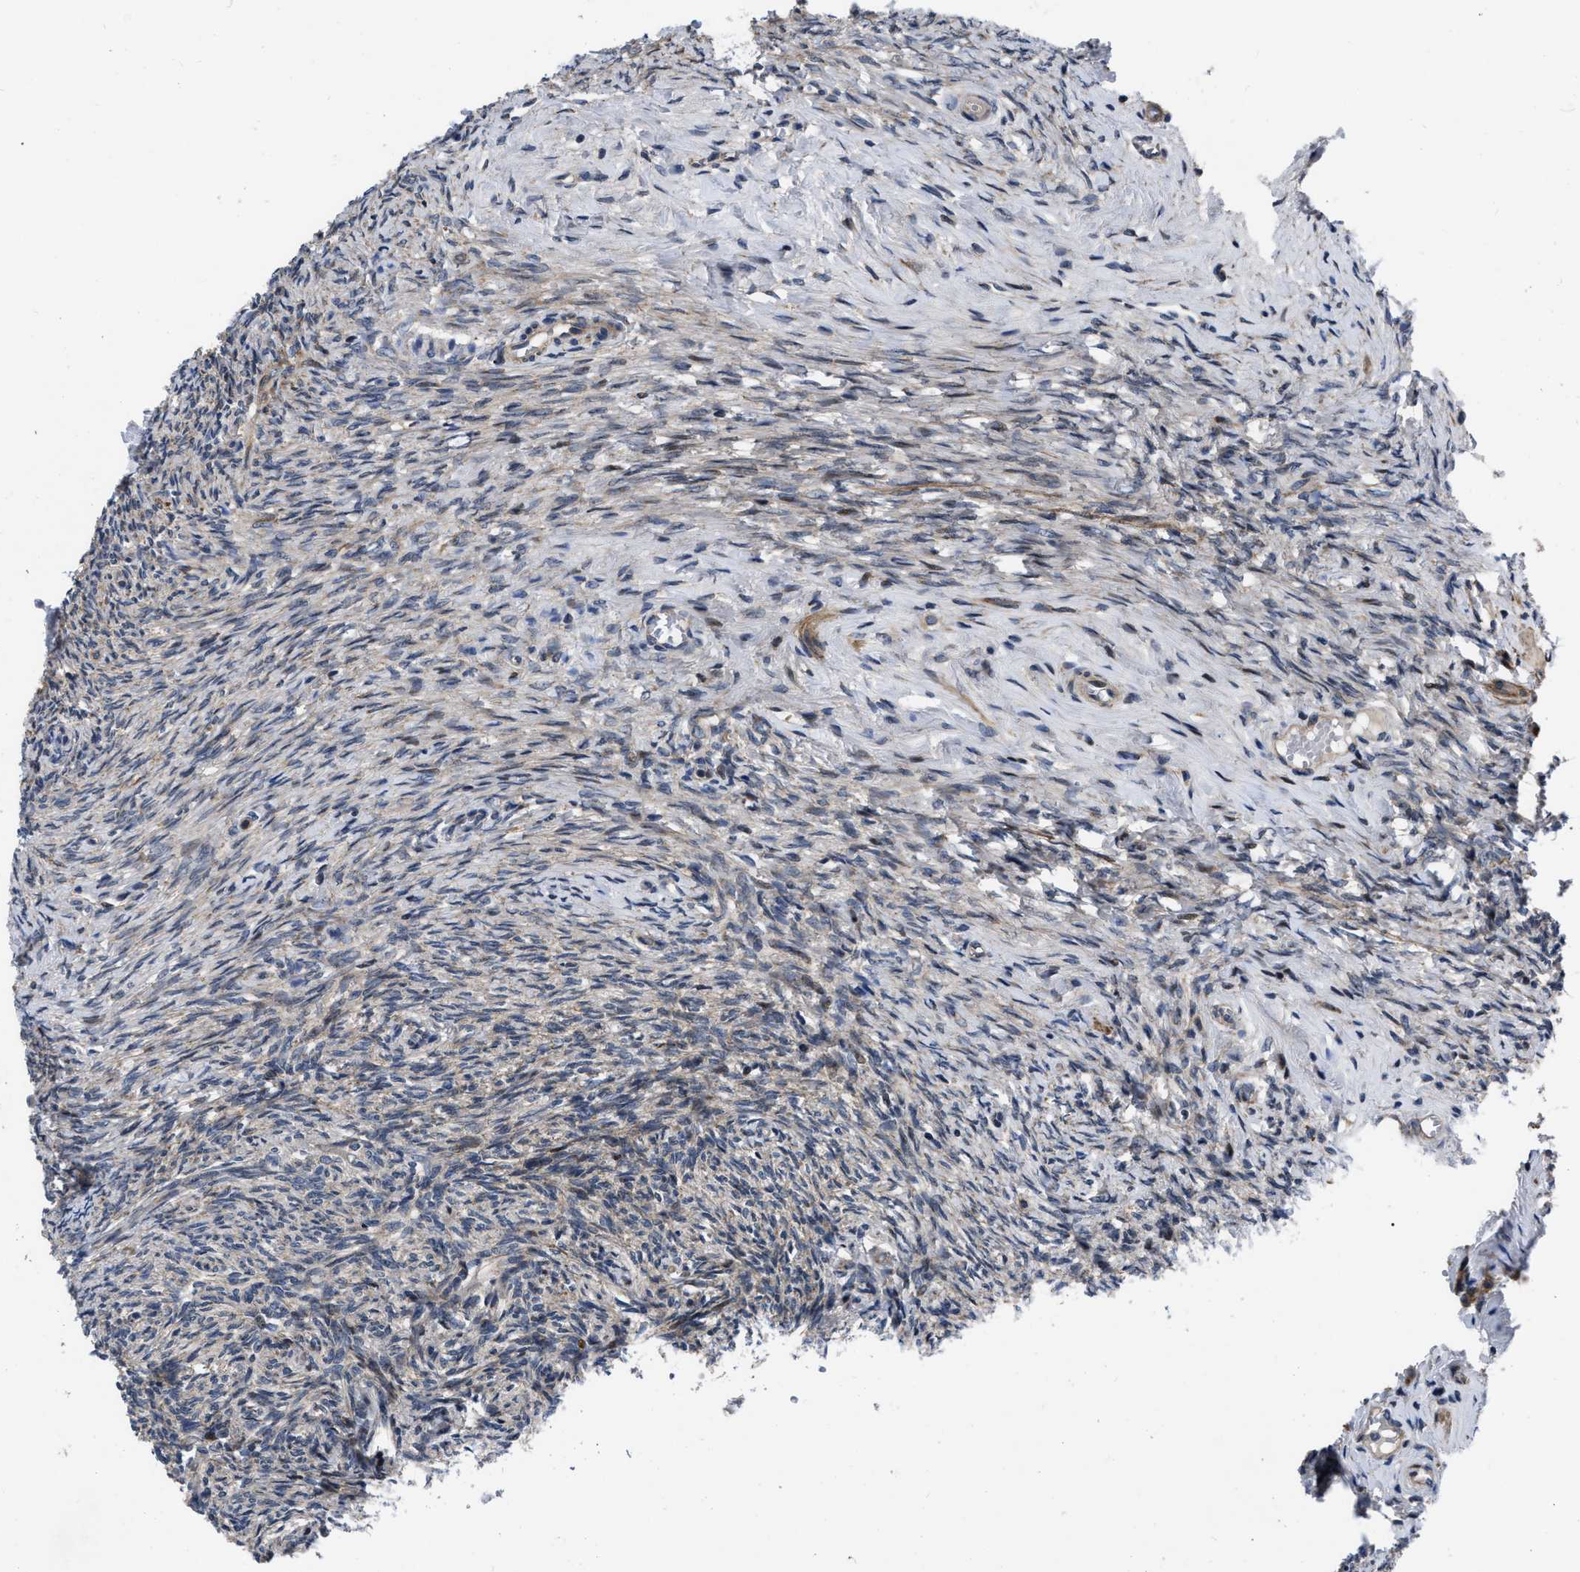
{"staining": {"intensity": "strong", "quantity": ">75%", "location": "cytoplasmic/membranous"}, "tissue": "ovary", "cell_type": "Follicle cells", "image_type": "normal", "snomed": [{"axis": "morphology", "description": "Normal tissue, NOS"}, {"axis": "topography", "description": "Ovary"}], "caption": "An immunohistochemistry (IHC) micrograph of unremarkable tissue is shown. Protein staining in brown shows strong cytoplasmic/membranous positivity in ovary within follicle cells. The staining is performed using DAB brown chromogen to label protein expression. The nuclei are counter-stained blue using hematoxylin.", "gene": "PPWD1", "patient": {"sex": "female", "age": 41}}